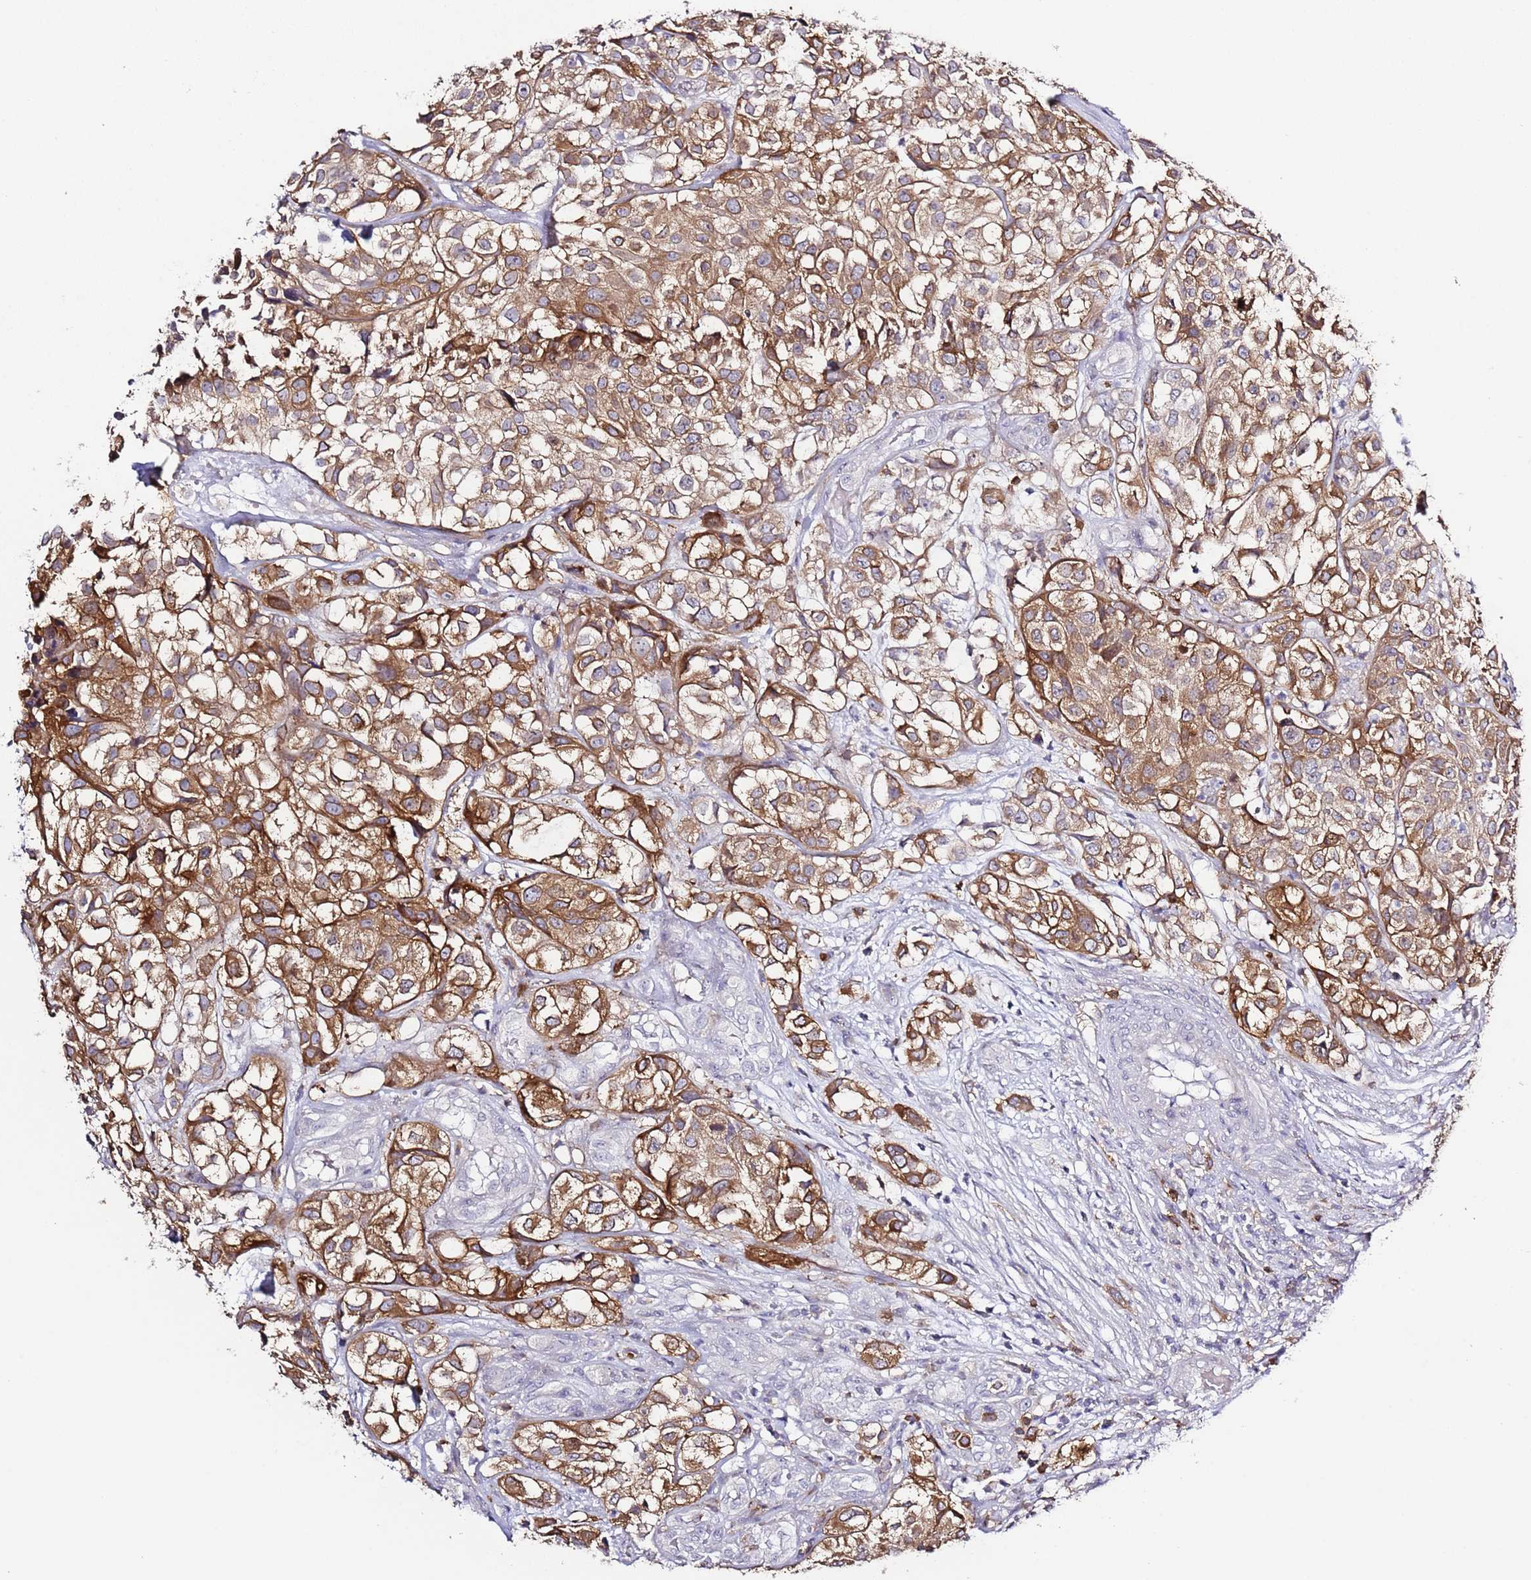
{"staining": {"intensity": "moderate", "quantity": ">75%", "location": "cytoplasmic/membranous"}, "tissue": "urothelial cancer", "cell_type": "Tumor cells", "image_type": "cancer", "snomed": [{"axis": "morphology", "description": "Urothelial carcinoma, High grade"}, {"axis": "topography", "description": "Urinary bladder"}], "caption": "Human high-grade urothelial carcinoma stained with a brown dye exhibits moderate cytoplasmic/membranous positive positivity in about >75% of tumor cells.", "gene": "LPXN", "patient": {"sex": "male", "age": 56}}